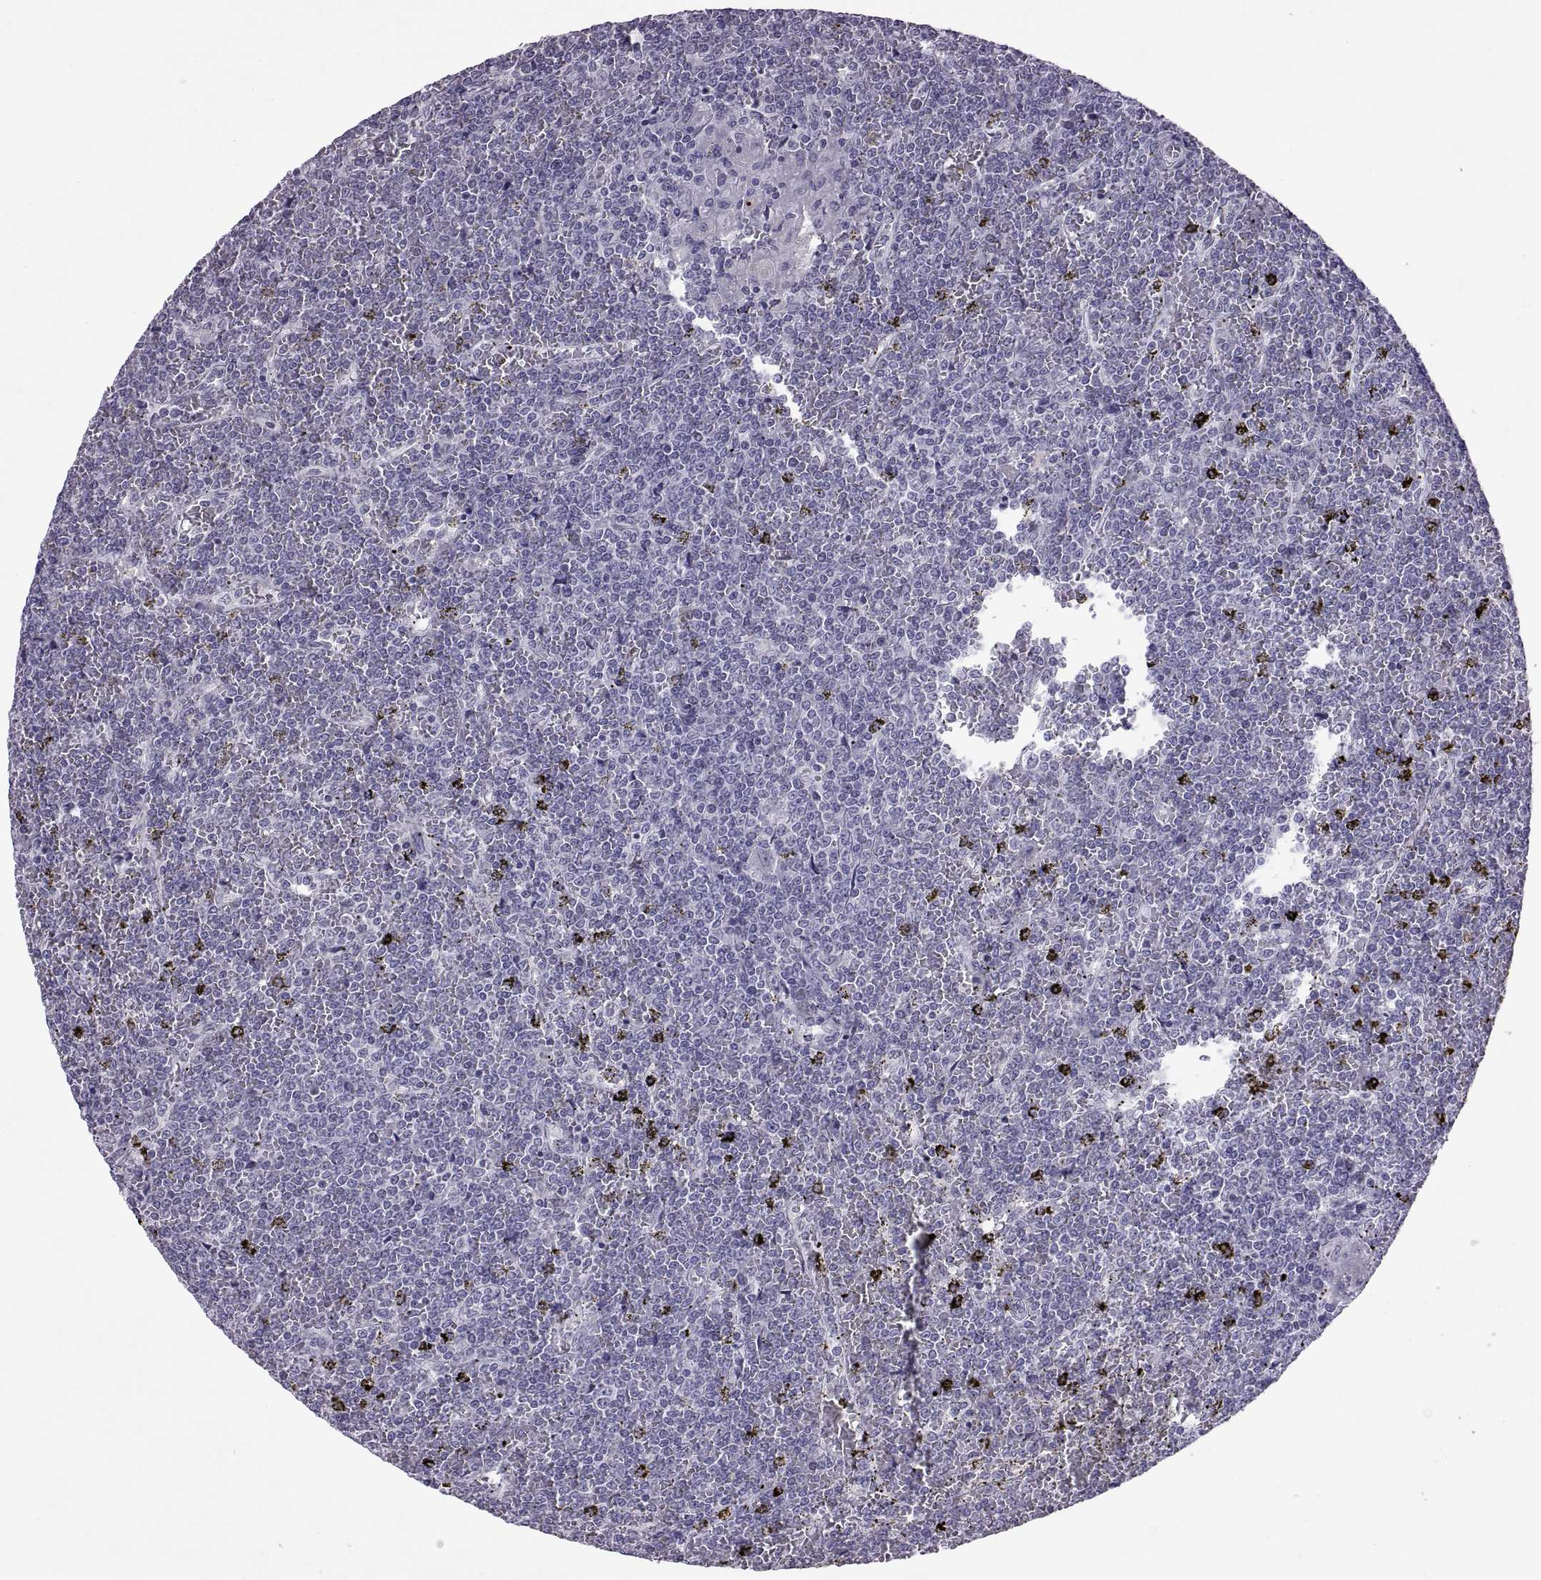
{"staining": {"intensity": "negative", "quantity": "none", "location": "none"}, "tissue": "lymphoma", "cell_type": "Tumor cells", "image_type": "cancer", "snomed": [{"axis": "morphology", "description": "Malignant lymphoma, non-Hodgkin's type, Low grade"}, {"axis": "topography", "description": "Spleen"}], "caption": "Histopathology image shows no significant protein staining in tumor cells of malignant lymphoma, non-Hodgkin's type (low-grade).", "gene": "KRT77", "patient": {"sex": "female", "age": 19}}